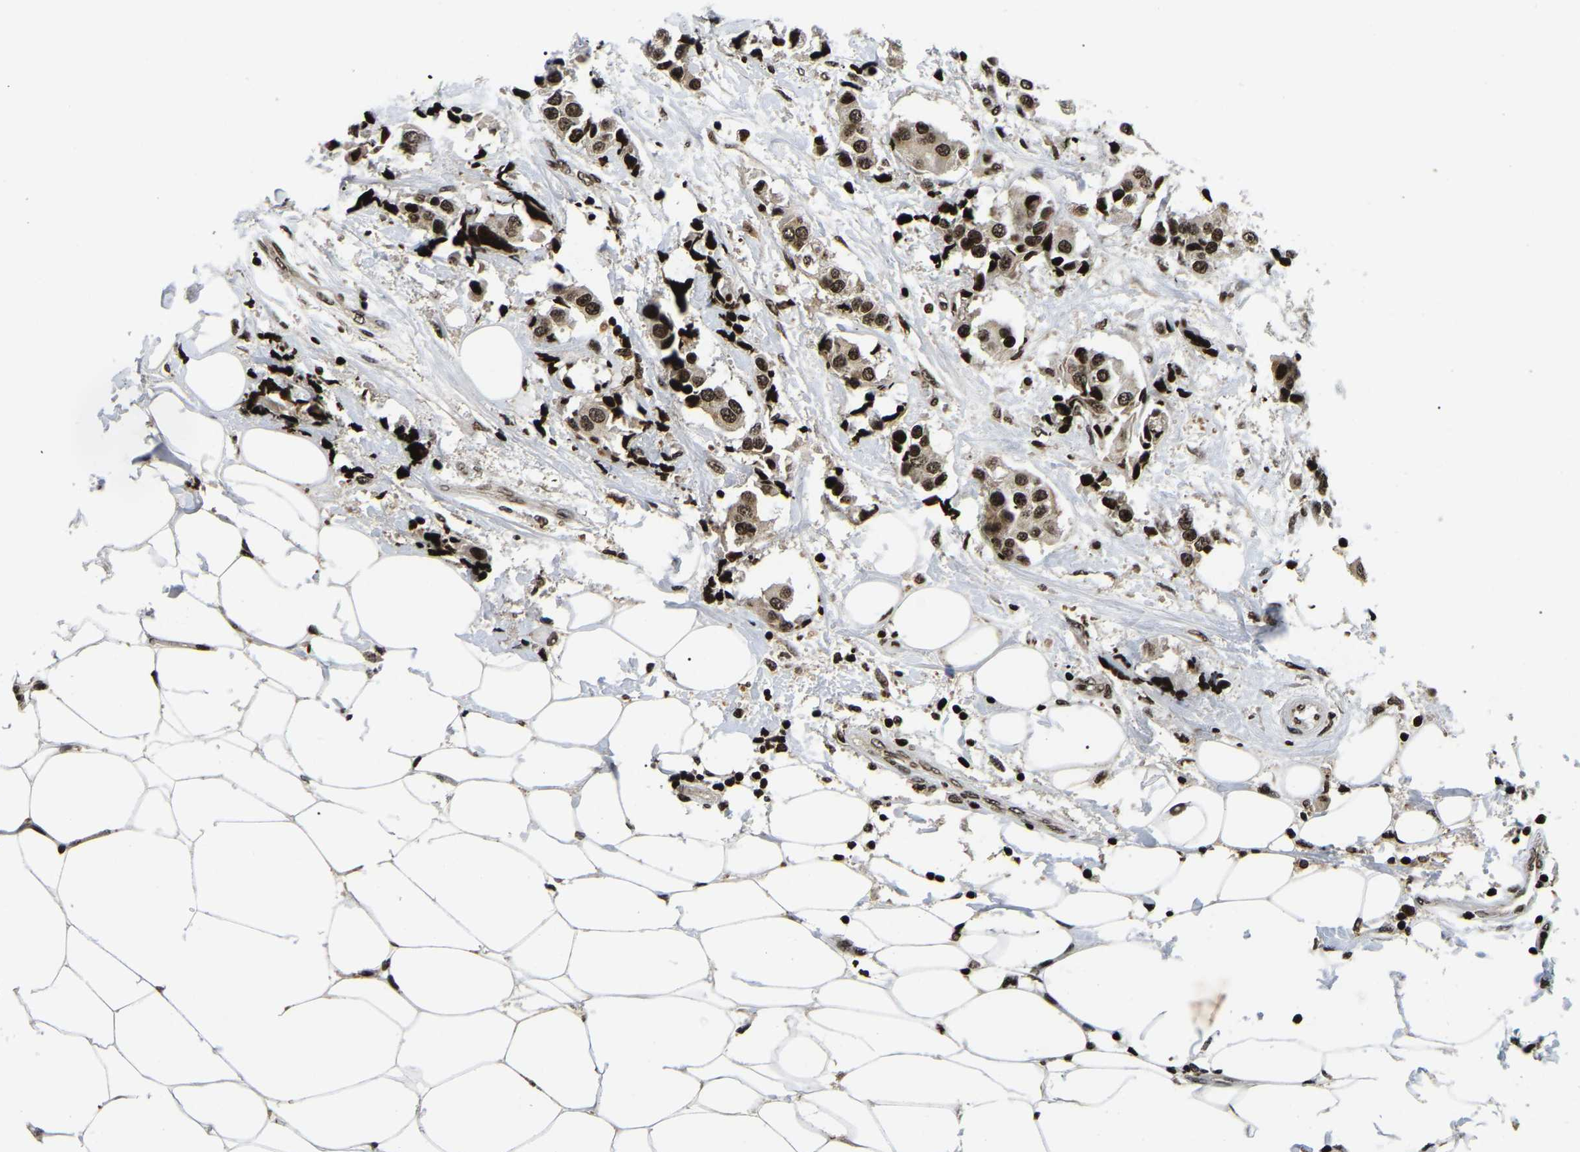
{"staining": {"intensity": "strong", "quantity": ">75%", "location": "nuclear"}, "tissue": "breast cancer", "cell_type": "Tumor cells", "image_type": "cancer", "snomed": [{"axis": "morphology", "description": "Normal tissue, NOS"}, {"axis": "morphology", "description": "Duct carcinoma"}, {"axis": "topography", "description": "Breast"}], "caption": "IHC of human breast cancer shows high levels of strong nuclear positivity in about >75% of tumor cells.", "gene": "LRRC61", "patient": {"sex": "female", "age": 39}}